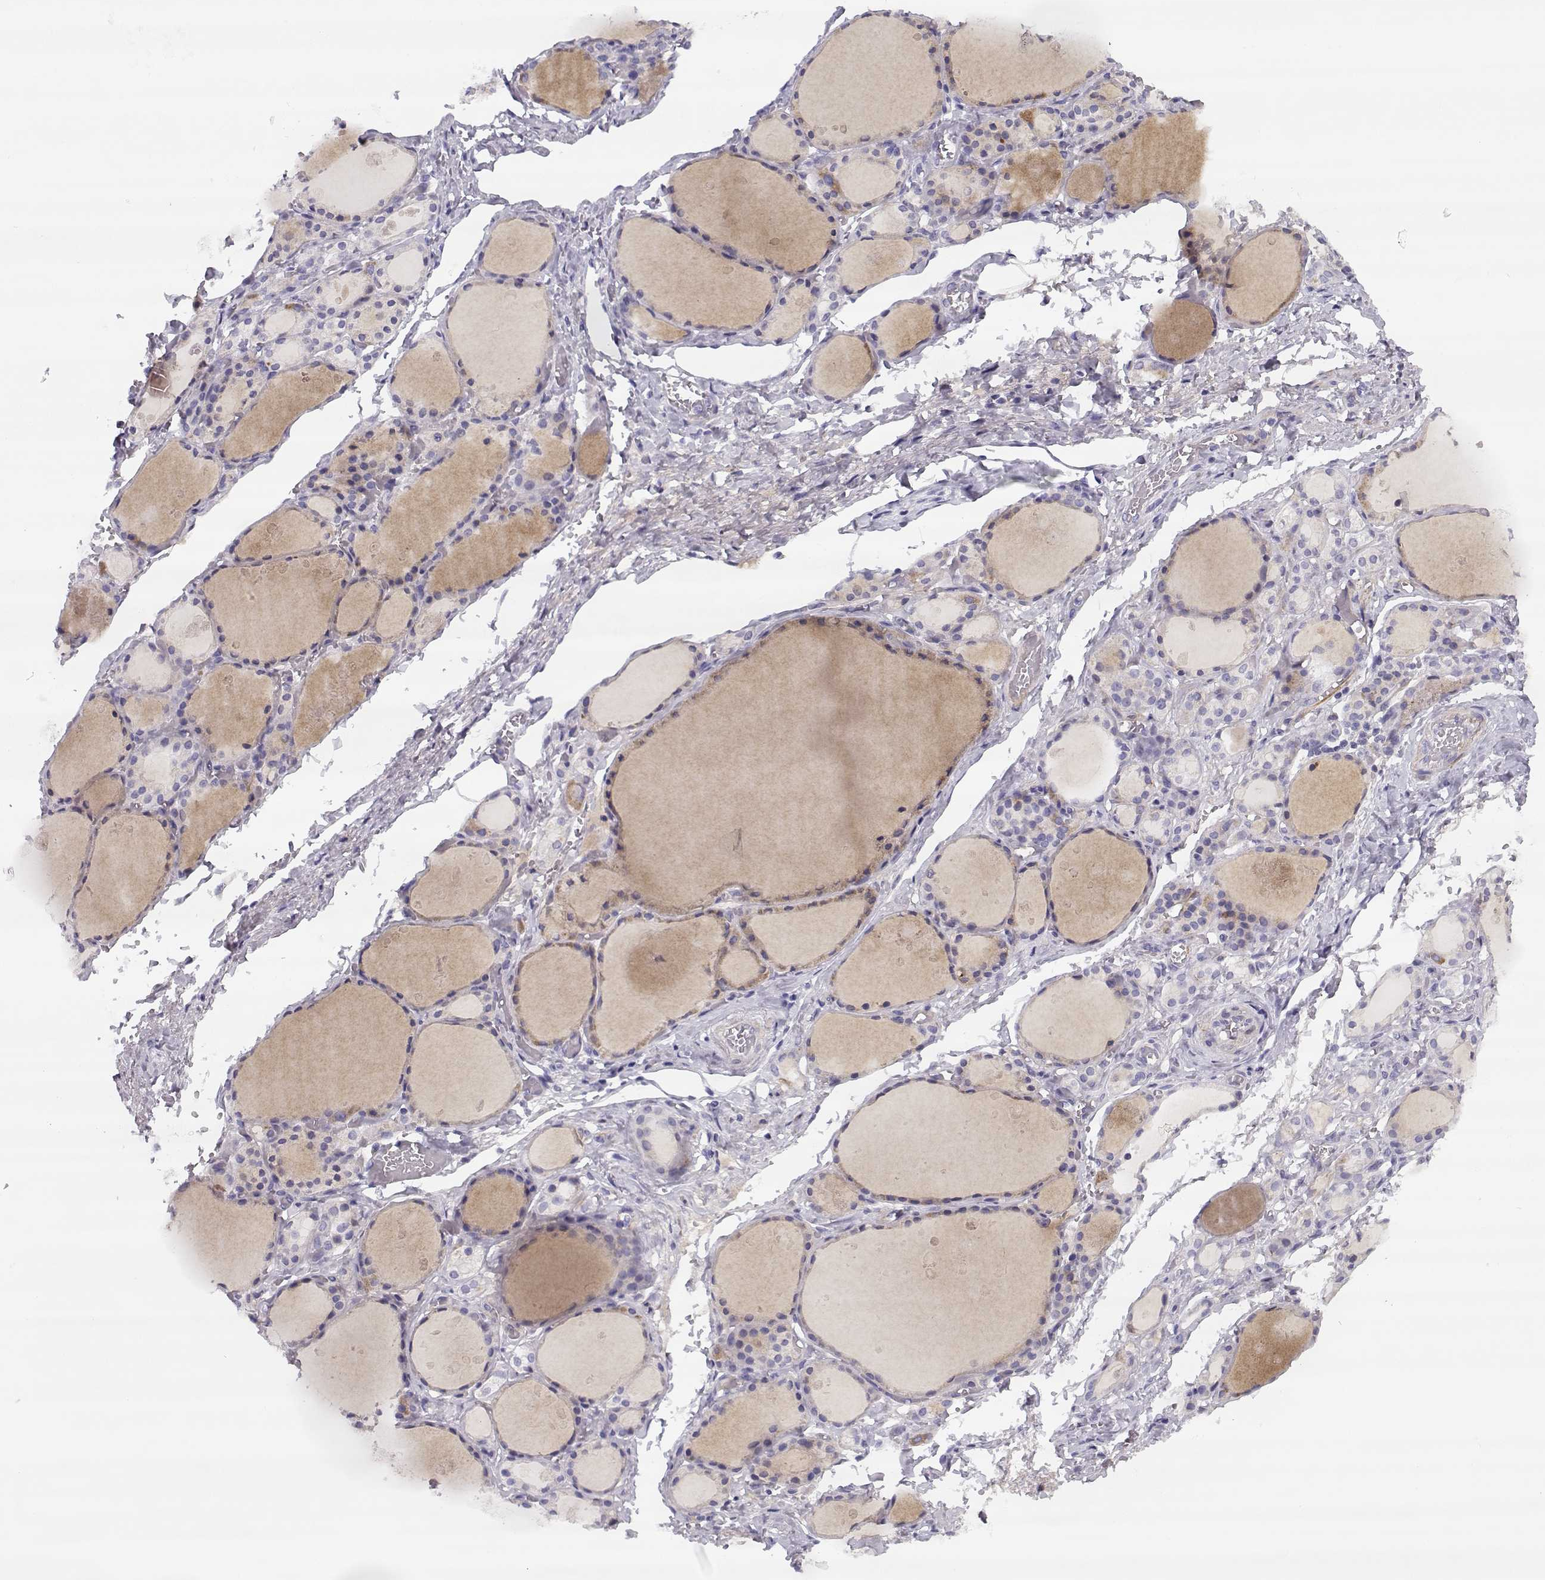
{"staining": {"intensity": "negative", "quantity": "none", "location": "none"}, "tissue": "thyroid gland", "cell_type": "Glandular cells", "image_type": "normal", "snomed": [{"axis": "morphology", "description": "Normal tissue, NOS"}, {"axis": "topography", "description": "Thyroid gland"}], "caption": "Immunohistochemistry of unremarkable thyroid gland exhibits no positivity in glandular cells.", "gene": "CREB3L3", "patient": {"sex": "male", "age": 68}}